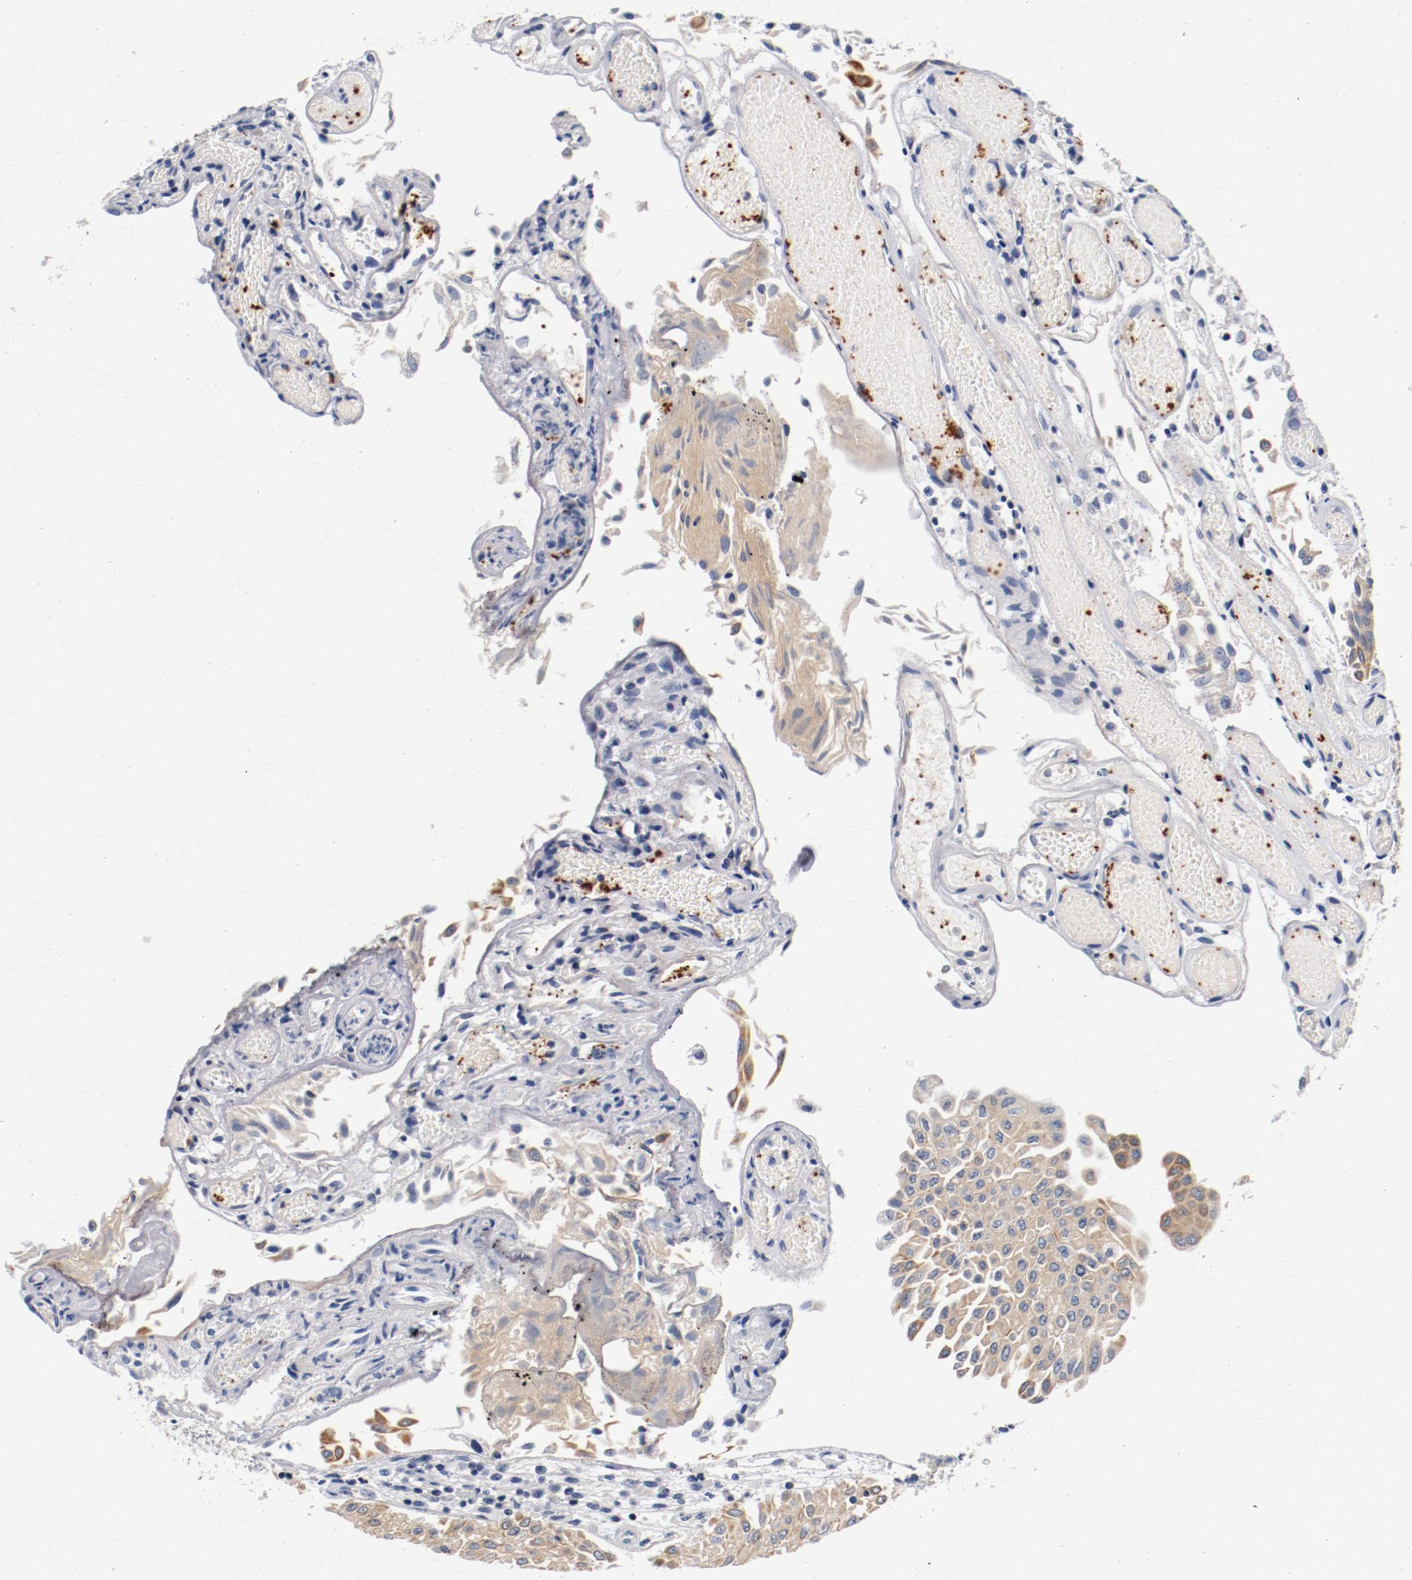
{"staining": {"intensity": "moderate", "quantity": ">75%", "location": "cytoplasmic/membranous"}, "tissue": "urothelial cancer", "cell_type": "Tumor cells", "image_type": "cancer", "snomed": [{"axis": "morphology", "description": "Urothelial carcinoma, Low grade"}, {"axis": "topography", "description": "Urinary bladder"}], "caption": "Urothelial carcinoma (low-grade) stained for a protein displays moderate cytoplasmic/membranous positivity in tumor cells.", "gene": "PIM1", "patient": {"sex": "male", "age": 86}}